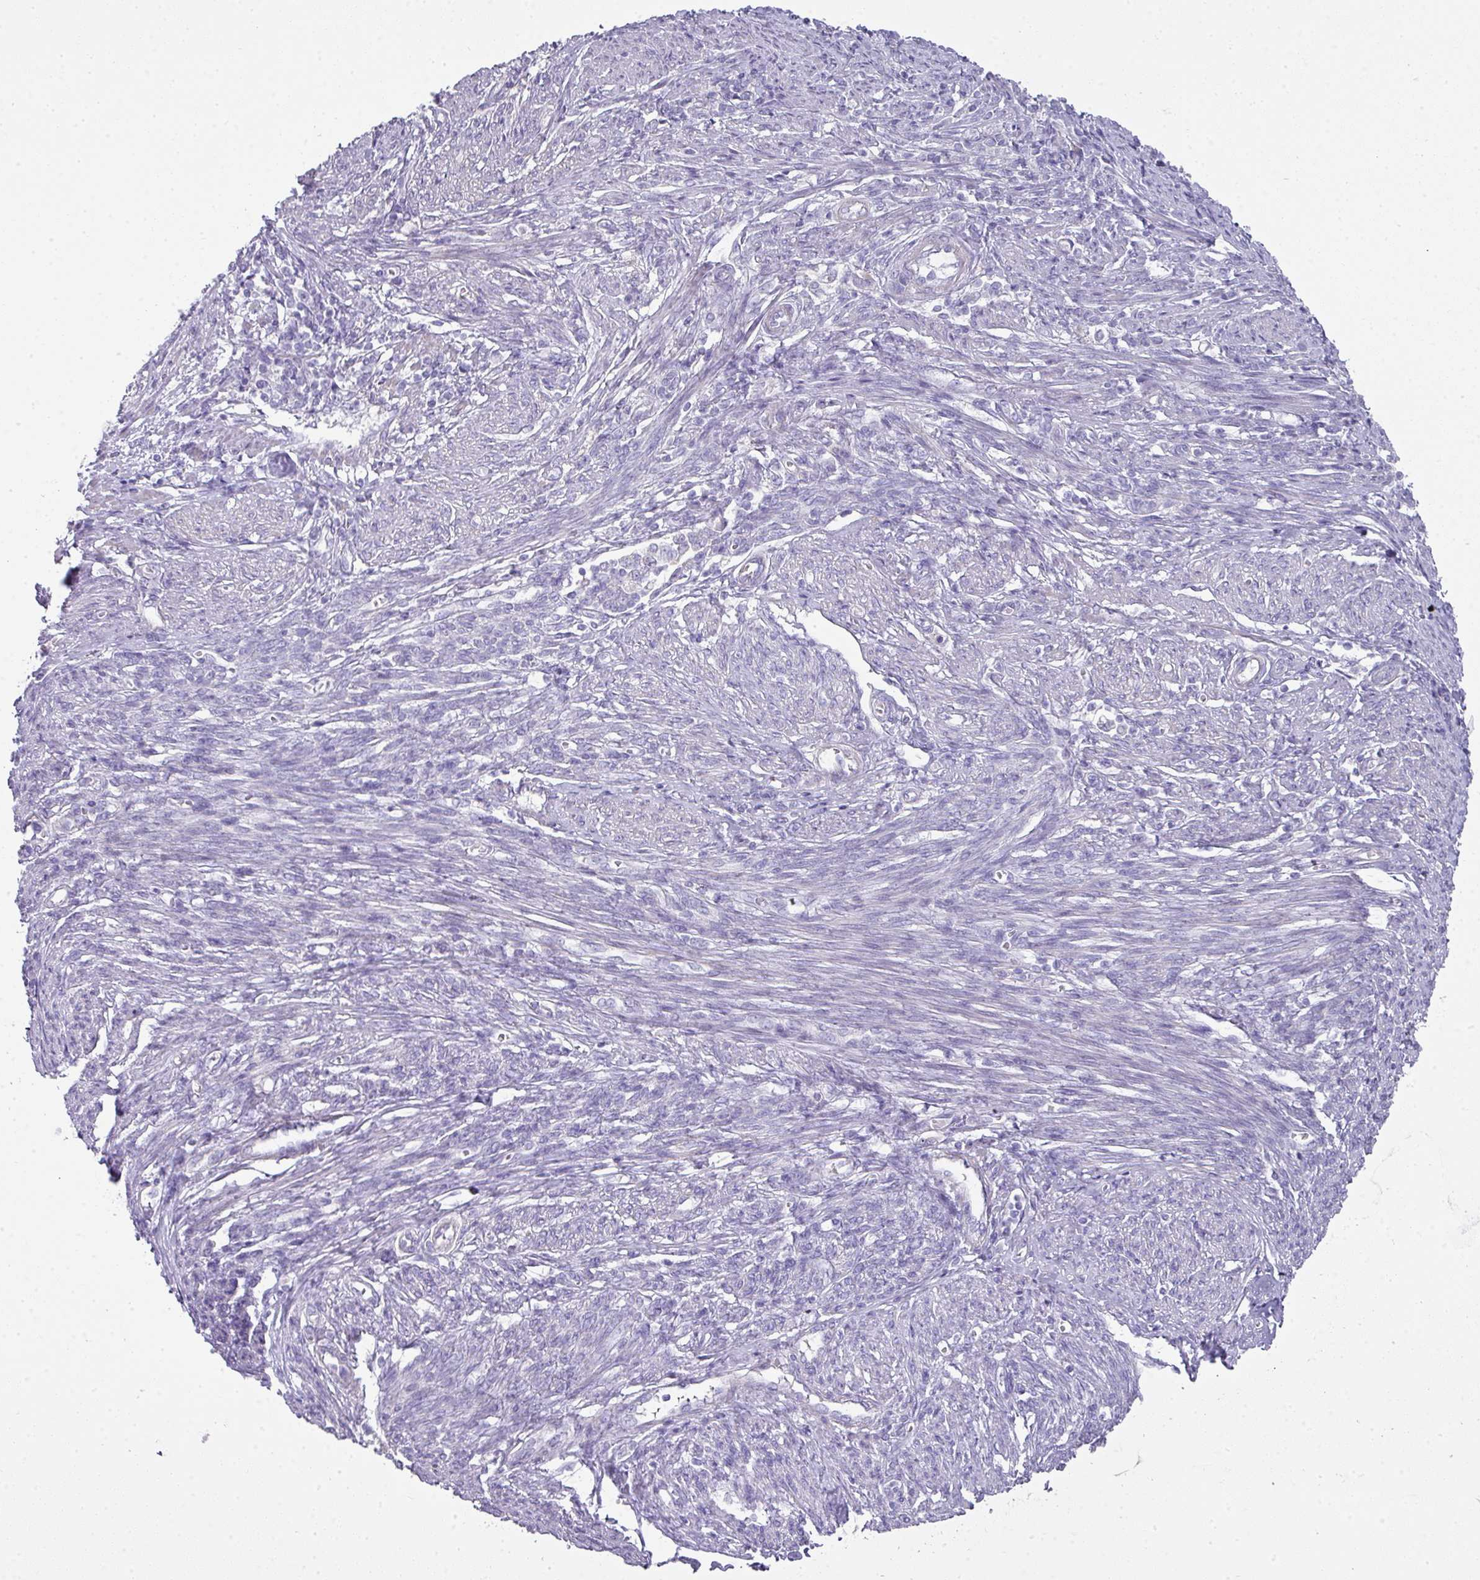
{"staining": {"intensity": "negative", "quantity": "none", "location": "none"}, "tissue": "endometrial cancer", "cell_type": "Tumor cells", "image_type": "cancer", "snomed": [{"axis": "morphology", "description": "Adenocarcinoma, NOS"}, {"axis": "topography", "description": "Endometrium"}], "caption": "The micrograph shows no significant staining in tumor cells of endometrial cancer (adenocarcinoma). (DAB immunohistochemistry (IHC) with hematoxylin counter stain).", "gene": "GLI4", "patient": {"sex": "female", "age": 62}}